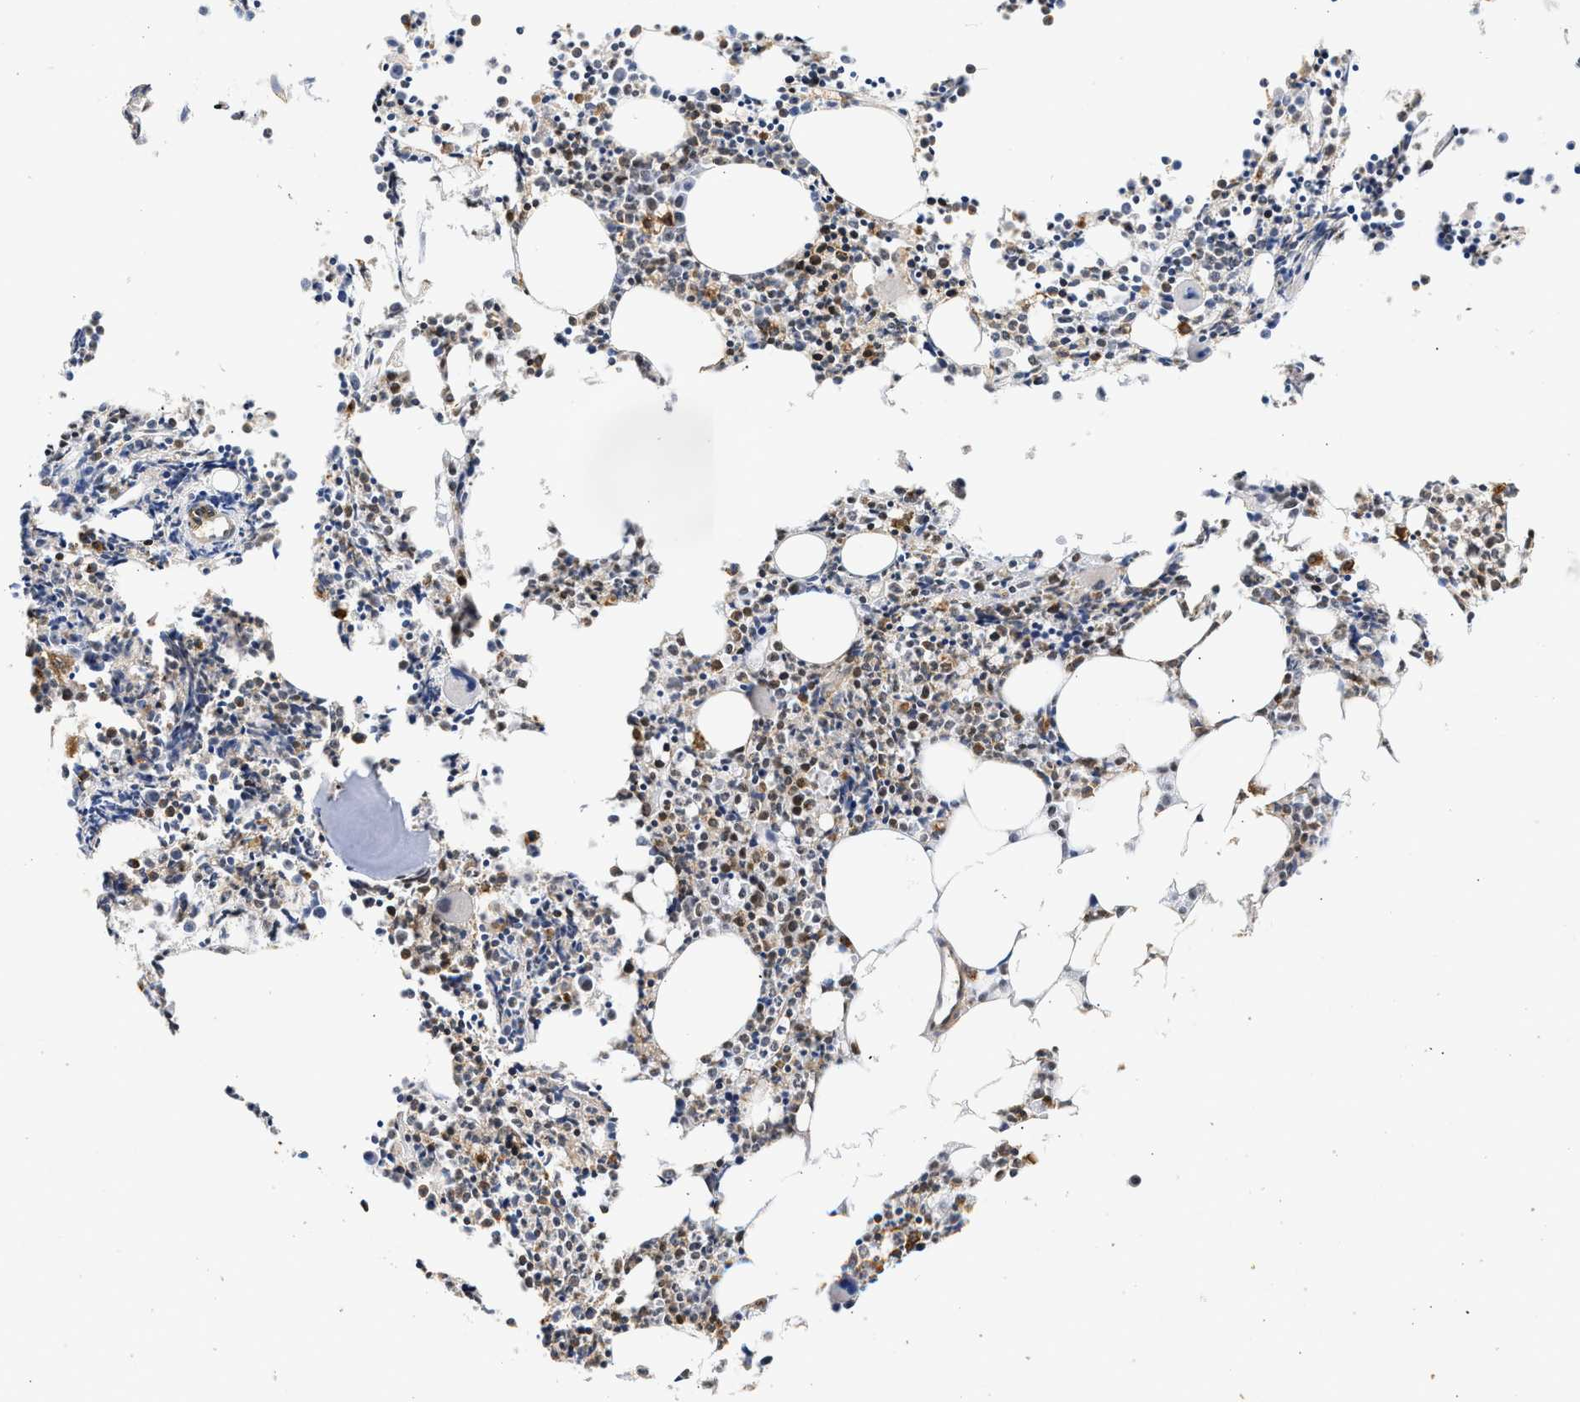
{"staining": {"intensity": "moderate", "quantity": "25%-75%", "location": "cytoplasmic/membranous,nuclear"}, "tissue": "bone marrow", "cell_type": "Hematopoietic cells", "image_type": "normal", "snomed": [{"axis": "morphology", "description": "Normal tissue, NOS"}, {"axis": "morphology", "description": "Inflammation, NOS"}, {"axis": "topography", "description": "Bone marrow"}], "caption": "Immunohistochemistry of unremarkable bone marrow shows medium levels of moderate cytoplasmic/membranous,nuclear positivity in approximately 25%-75% of hematopoietic cells. The staining was performed using DAB (3,3'-diaminobenzidine) to visualize the protein expression in brown, while the nuclei were stained in blue with hematoxylin (Magnification: 20x).", "gene": "ENSG00000142539", "patient": {"sex": "female", "age": 53}}